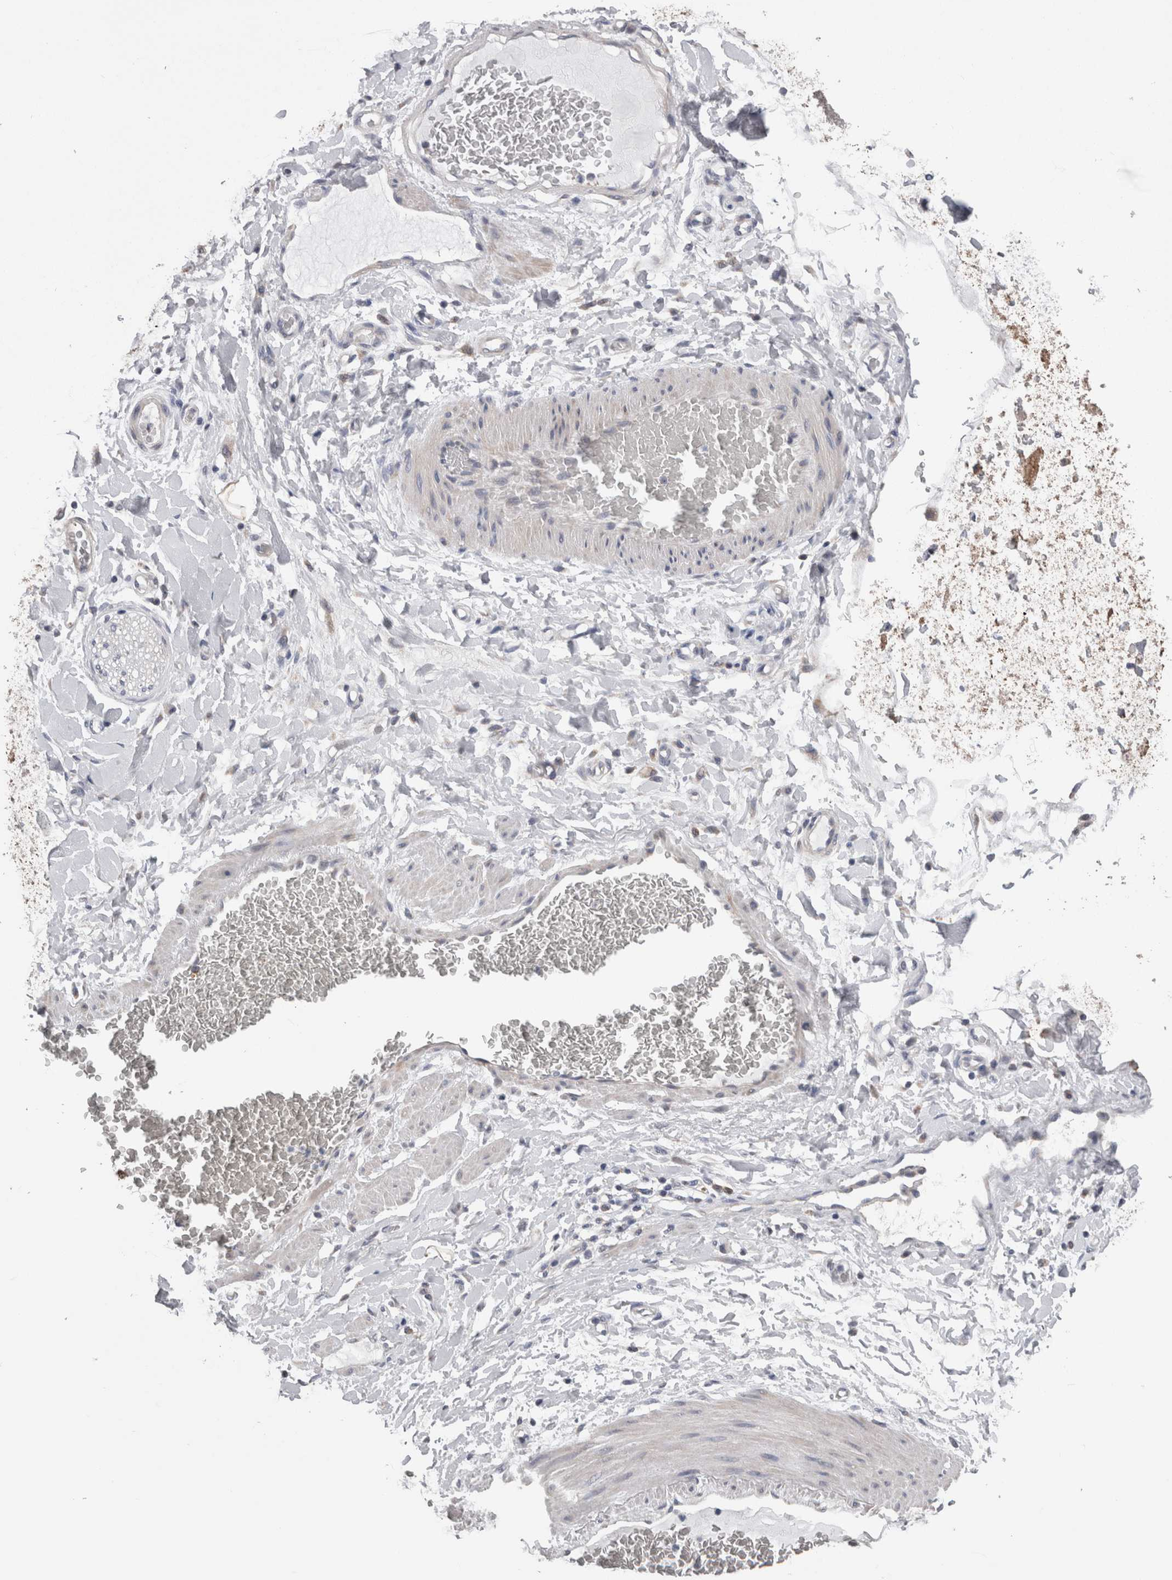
{"staining": {"intensity": "negative", "quantity": "none", "location": "none"}, "tissue": "adipose tissue", "cell_type": "Adipocytes", "image_type": "normal", "snomed": [{"axis": "morphology", "description": "Normal tissue, NOS"}, {"axis": "morphology", "description": "Adenocarcinoma, NOS"}, {"axis": "topography", "description": "Esophagus"}], "caption": "Immunohistochemistry (IHC) micrograph of unremarkable adipose tissue: human adipose tissue stained with DAB (3,3'-diaminobenzidine) demonstrates no significant protein positivity in adipocytes.", "gene": "GDAP1", "patient": {"sex": "male", "age": 62}}